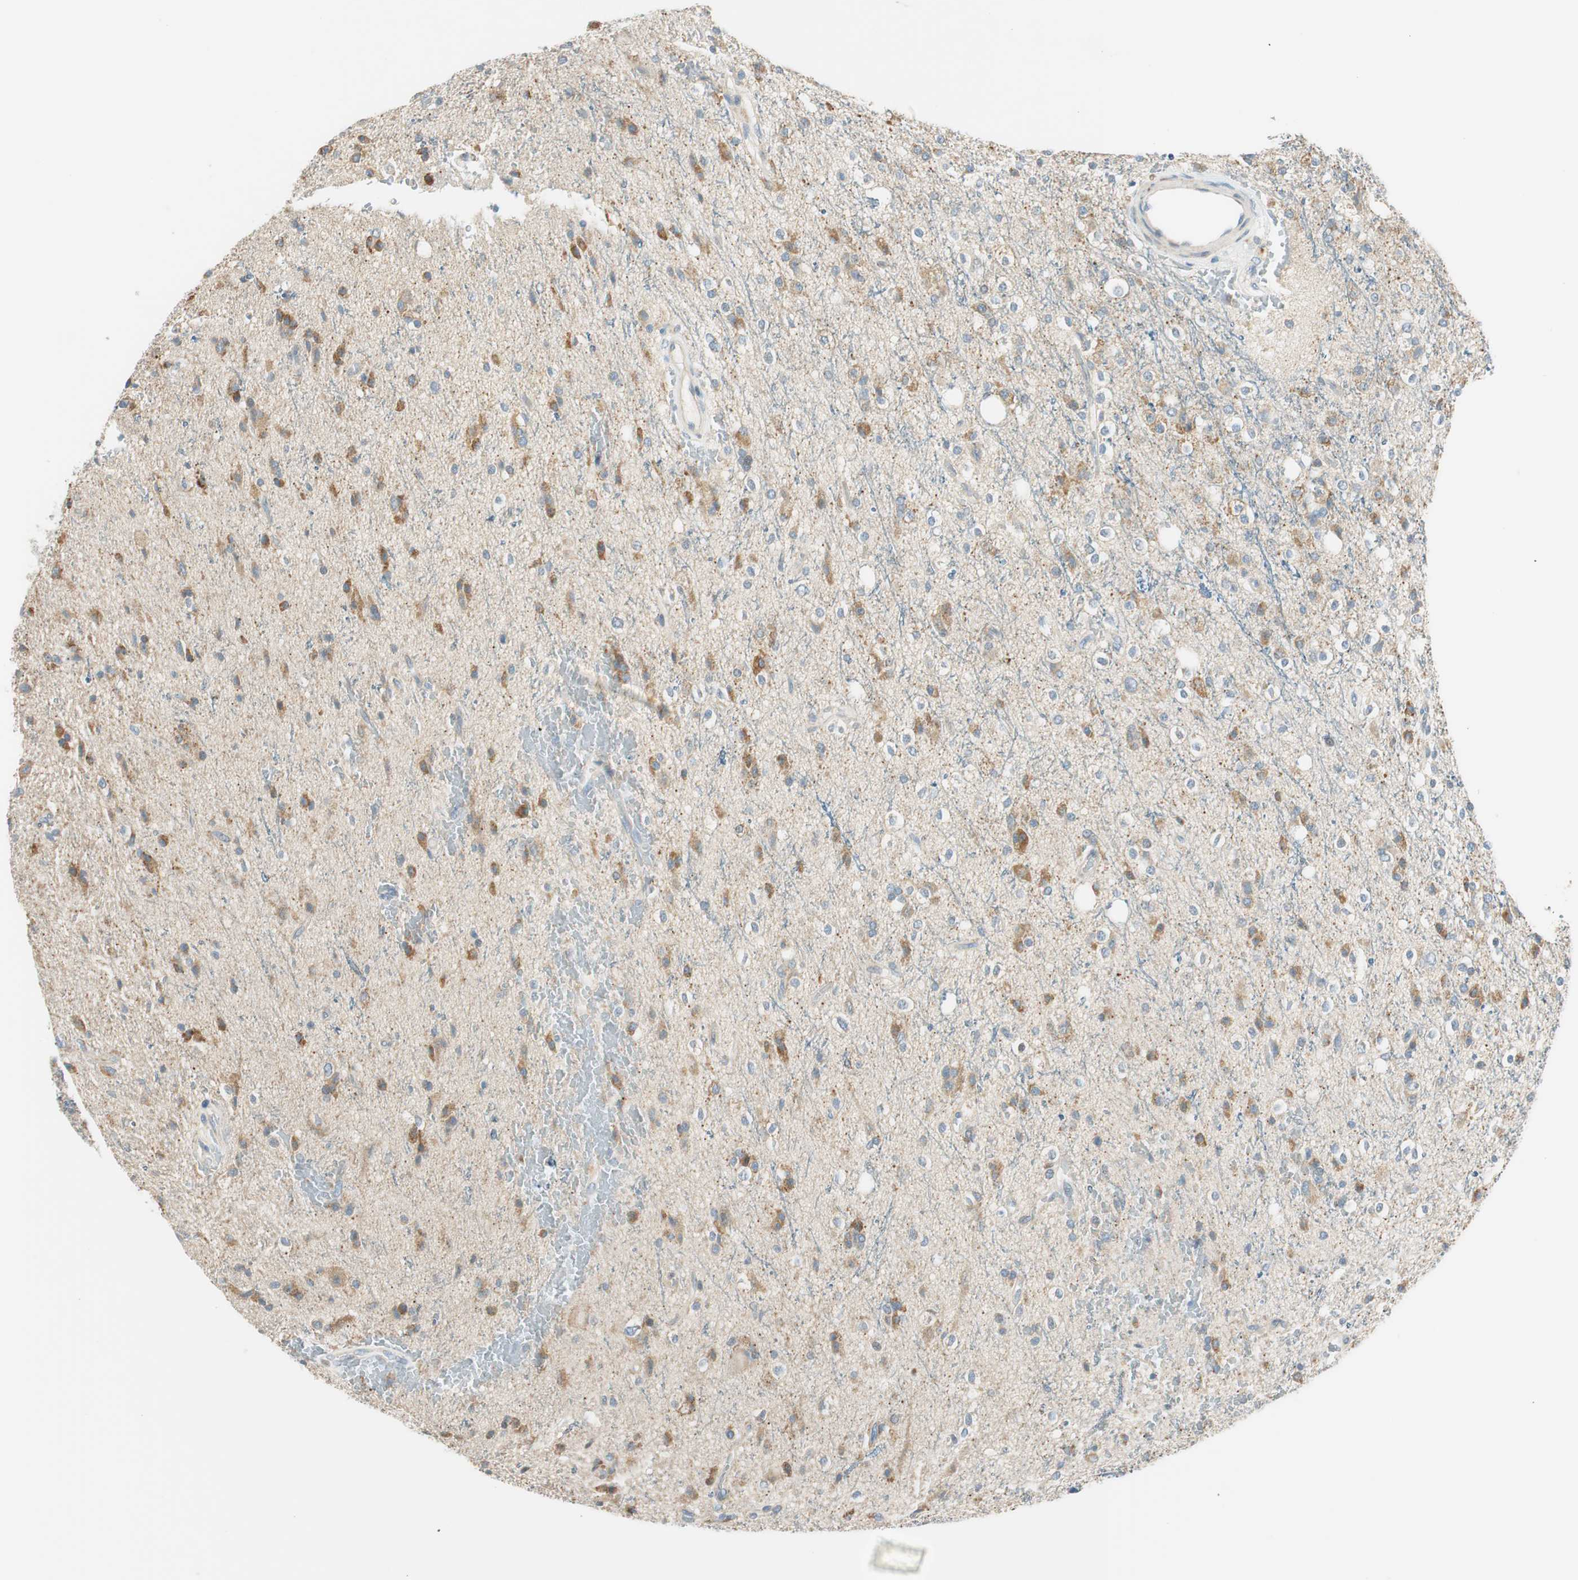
{"staining": {"intensity": "weak", "quantity": "25%-75%", "location": "cytoplasmic/membranous"}, "tissue": "glioma", "cell_type": "Tumor cells", "image_type": "cancer", "snomed": [{"axis": "morphology", "description": "Glioma, malignant, High grade"}, {"axis": "topography", "description": "Brain"}], "caption": "Glioma stained with a brown dye exhibits weak cytoplasmic/membranous positive expression in about 25%-75% of tumor cells.", "gene": "TACR3", "patient": {"sex": "male", "age": 47}}